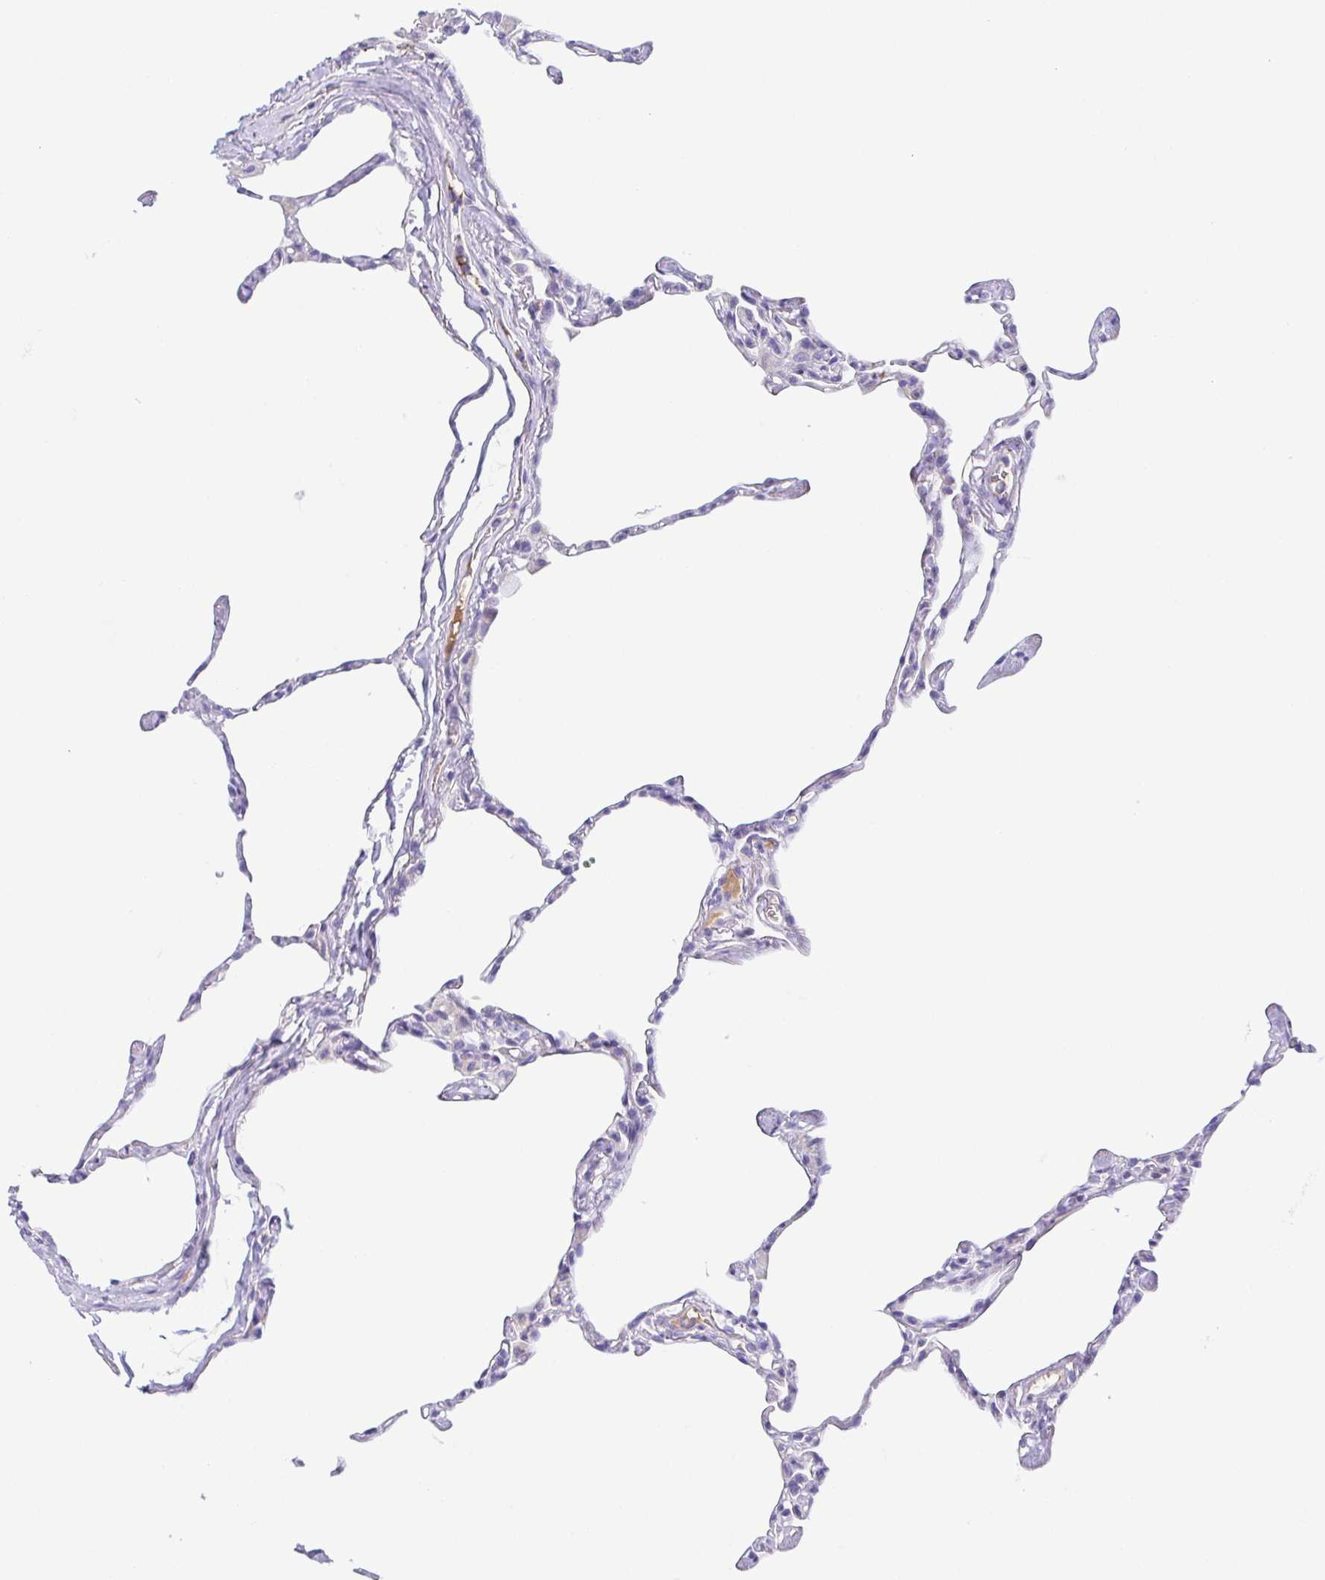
{"staining": {"intensity": "negative", "quantity": "none", "location": "none"}, "tissue": "lung", "cell_type": "Alveolar cells", "image_type": "normal", "snomed": [{"axis": "morphology", "description": "Normal tissue, NOS"}, {"axis": "topography", "description": "Lung"}], "caption": "Immunohistochemical staining of normal lung demonstrates no significant positivity in alveolar cells.", "gene": "LDLRAD1", "patient": {"sex": "male", "age": 65}}